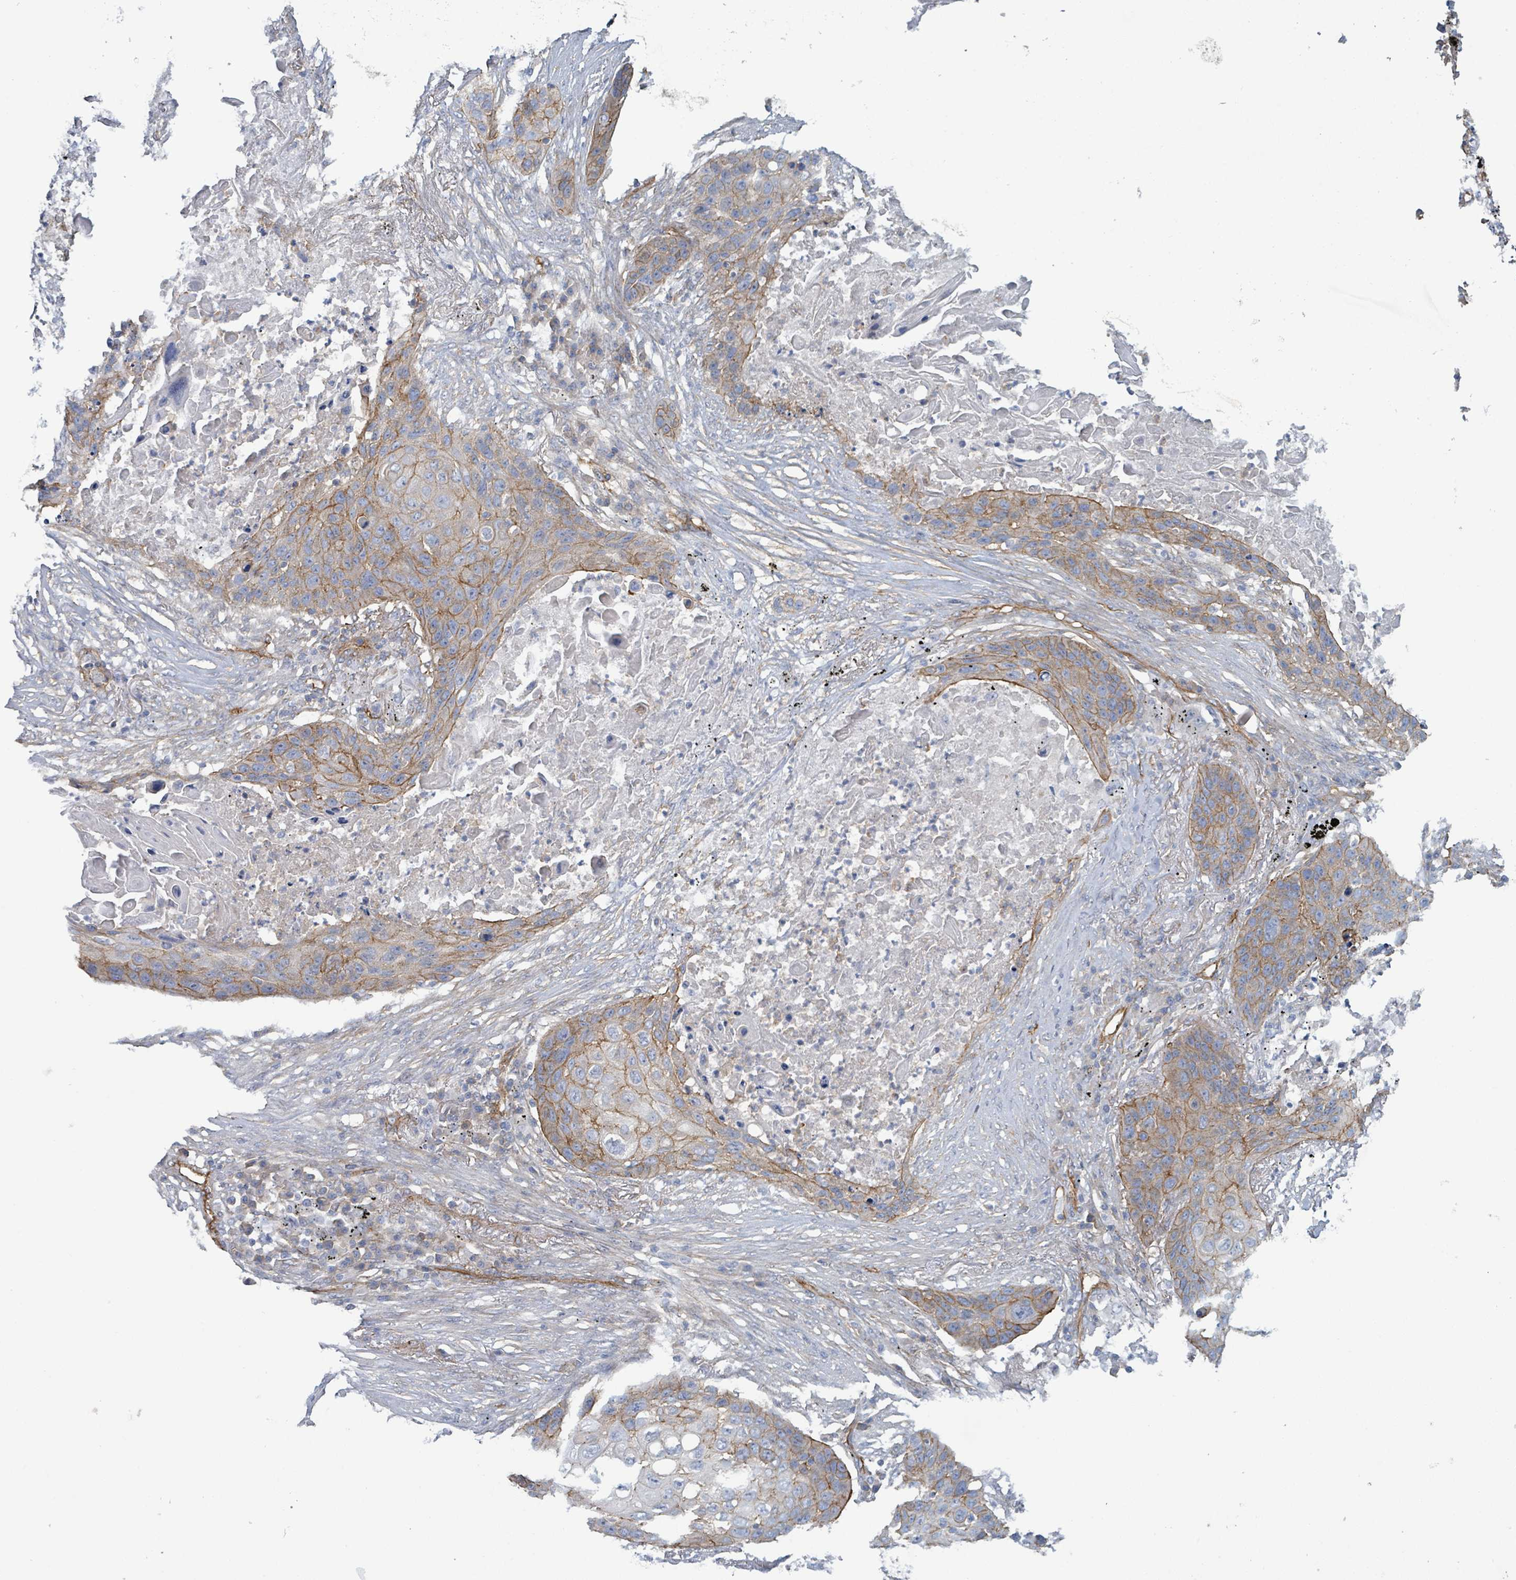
{"staining": {"intensity": "moderate", "quantity": "25%-75%", "location": "cytoplasmic/membranous"}, "tissue": "lung cancer", "cell_type": "Tumor cells", "image_type": "cancer", "snomed": [{"axis": "morphology", "description": "Squamous cell carcinoma, NOS"}, {"axis": "topography", "description": "Lung"}], "caption": "An IHC photomicrograph of neoplastic tissue is shown. Protein staining in brown shows moderate cytoplasmic/membranous positivity in squamous cell carcinoma (lung) within tumor cells.", "gene": "LDOC1", "patient": {"sex": "female", "age": 63}}